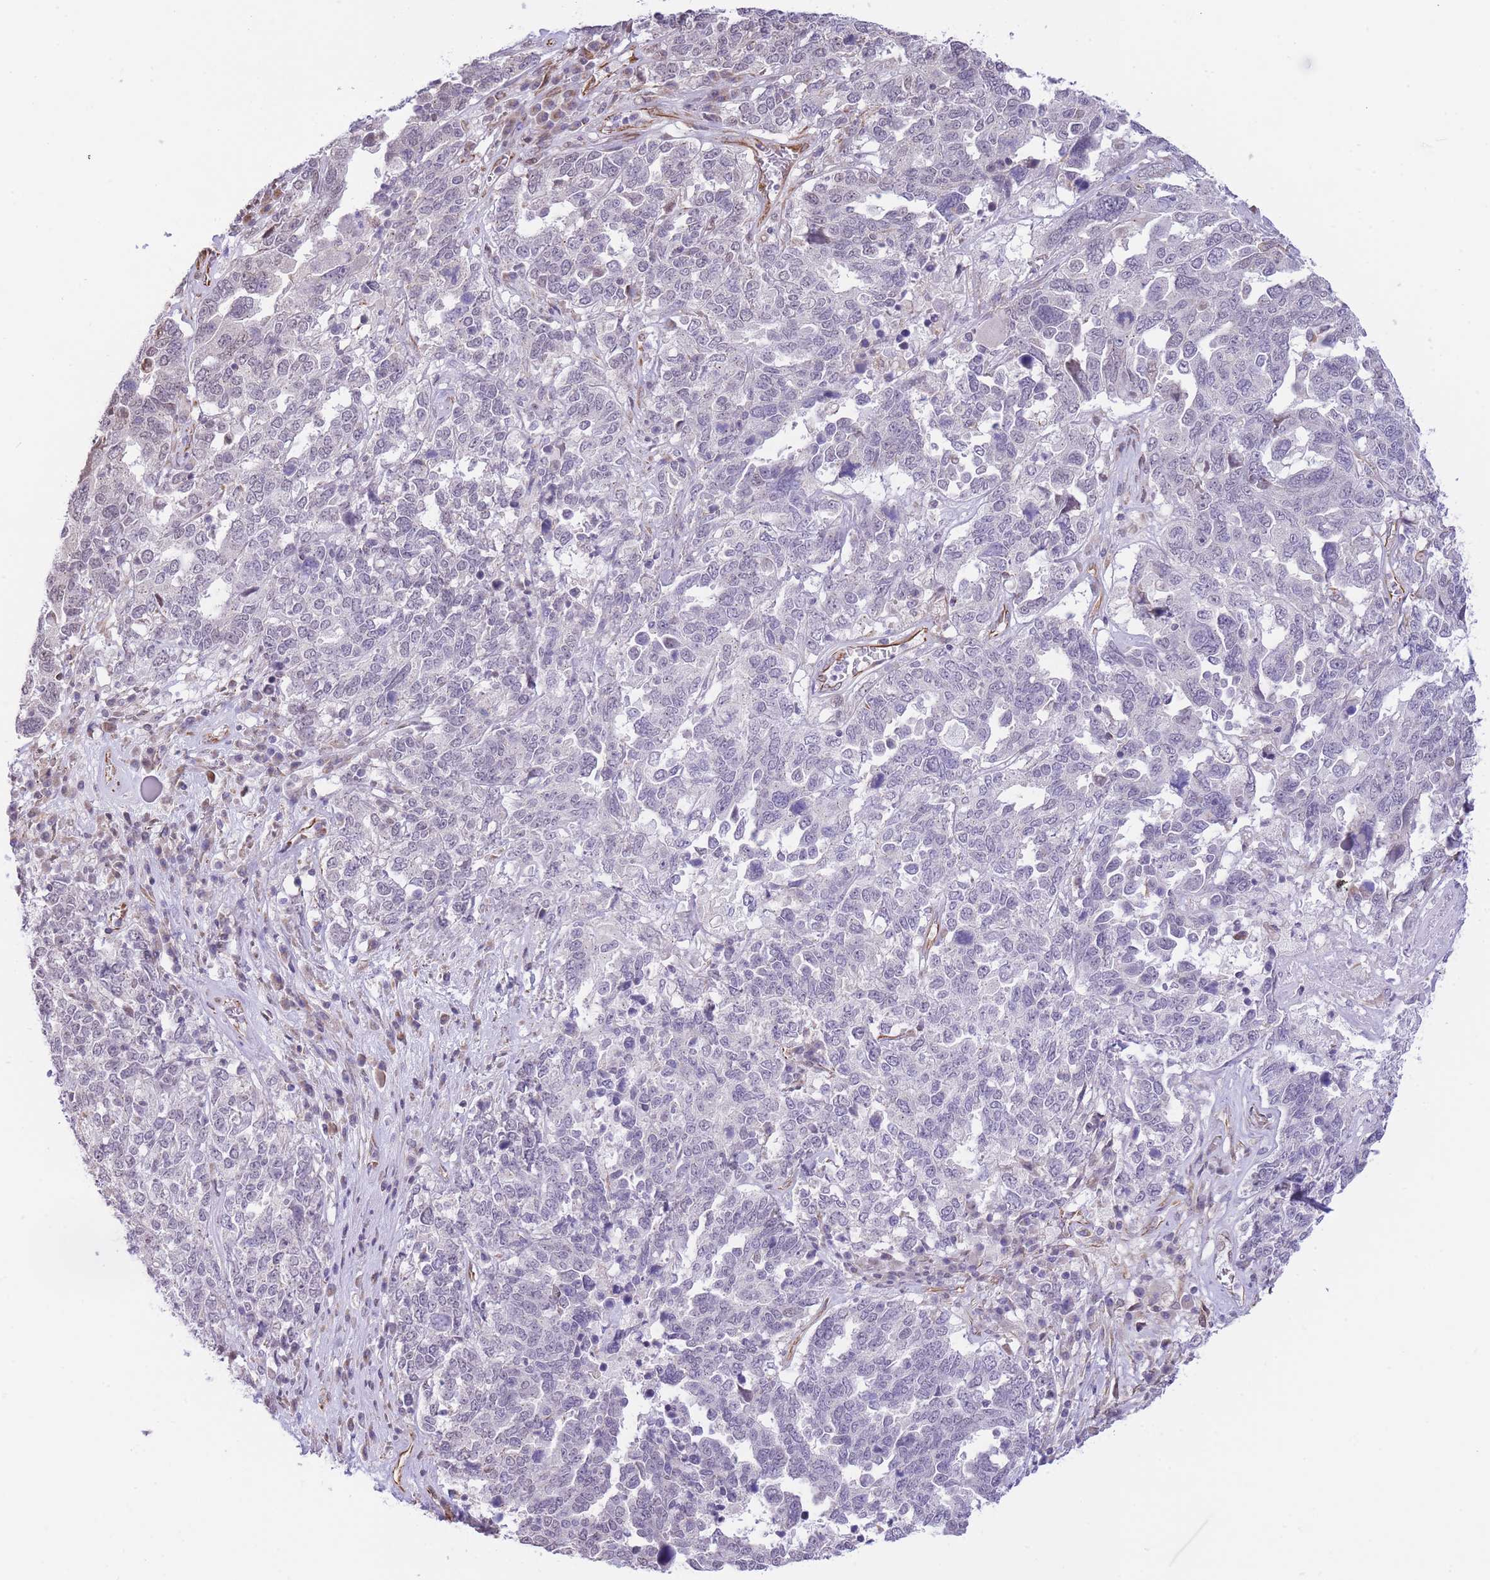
{"staining": {"intensity": "negative", "quantity": "none", "location": "none"}, "tissue": "ovarian cancer", "cell_type": "Tumor cells", "image_type": "cancer", "snomed": [{"axis": "morphology", "description": "Carcinoma, endometroid"}, {"axis": "topography", "description": "Ovary"}], "caption": "Human ovarian cancer (endometroid carcinoma) stained for a protein using immunohistochemistry exhibits no positivity in tumor cells.", "gene": "PSG8", "patient": {"sex": "female", "age": 62}}